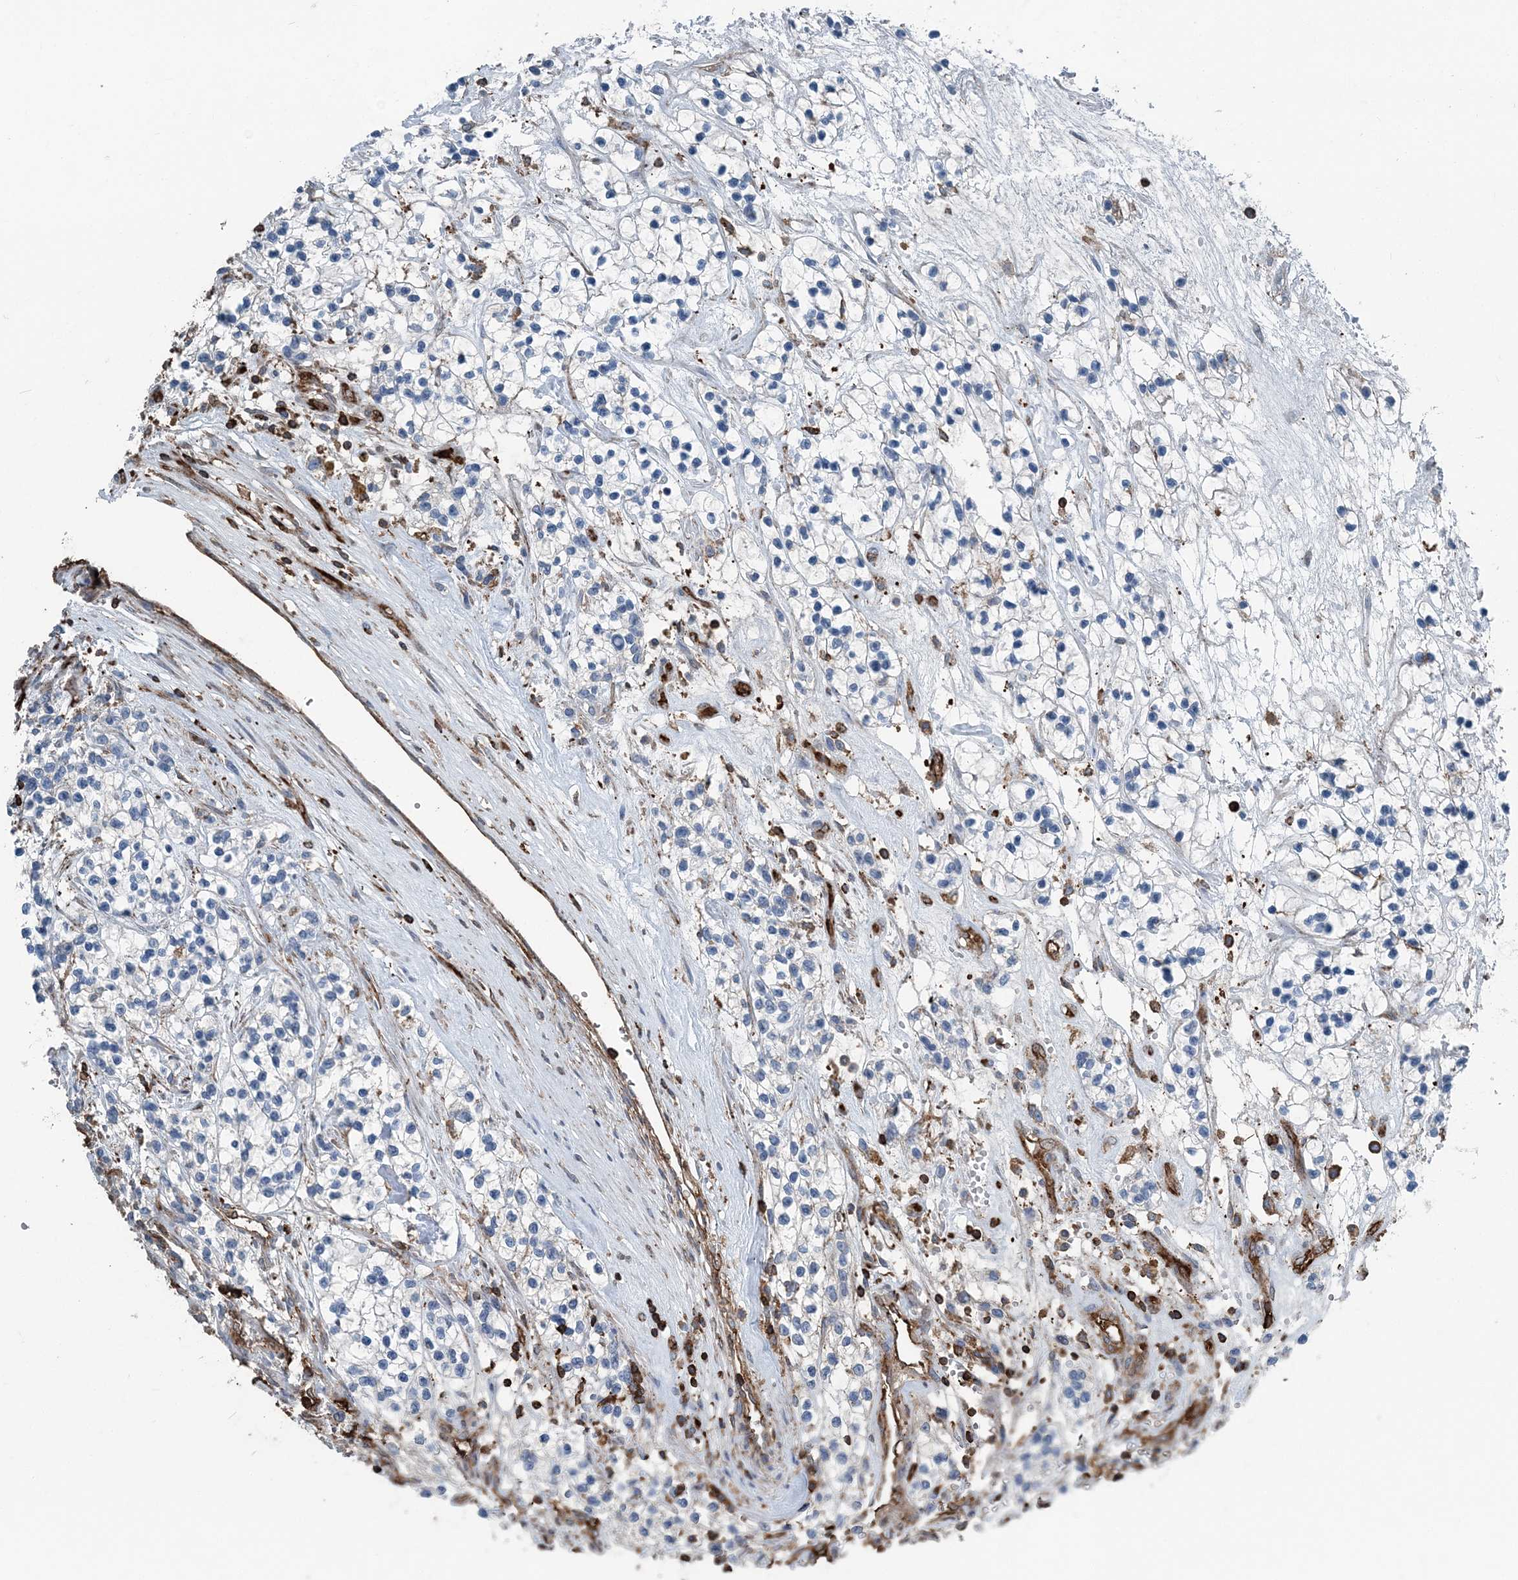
{"staining": {"intensity": "negative", "quantity": "none", "location": "none"}, "tissue": "renal cancer", "cell_type": "Tumor cells", "image_type": "cancer", "snomed": [{"axis": "morphology", "description": "Adenocarcinoma, NOS"}, {"axis": "topography", "description": "Kidney"}], "caption": "There is no significant expression in tumor cells of adenocarcinoma (renal).", "gene": "CFL1", "patient": {"sex": "female", "age": 57}}